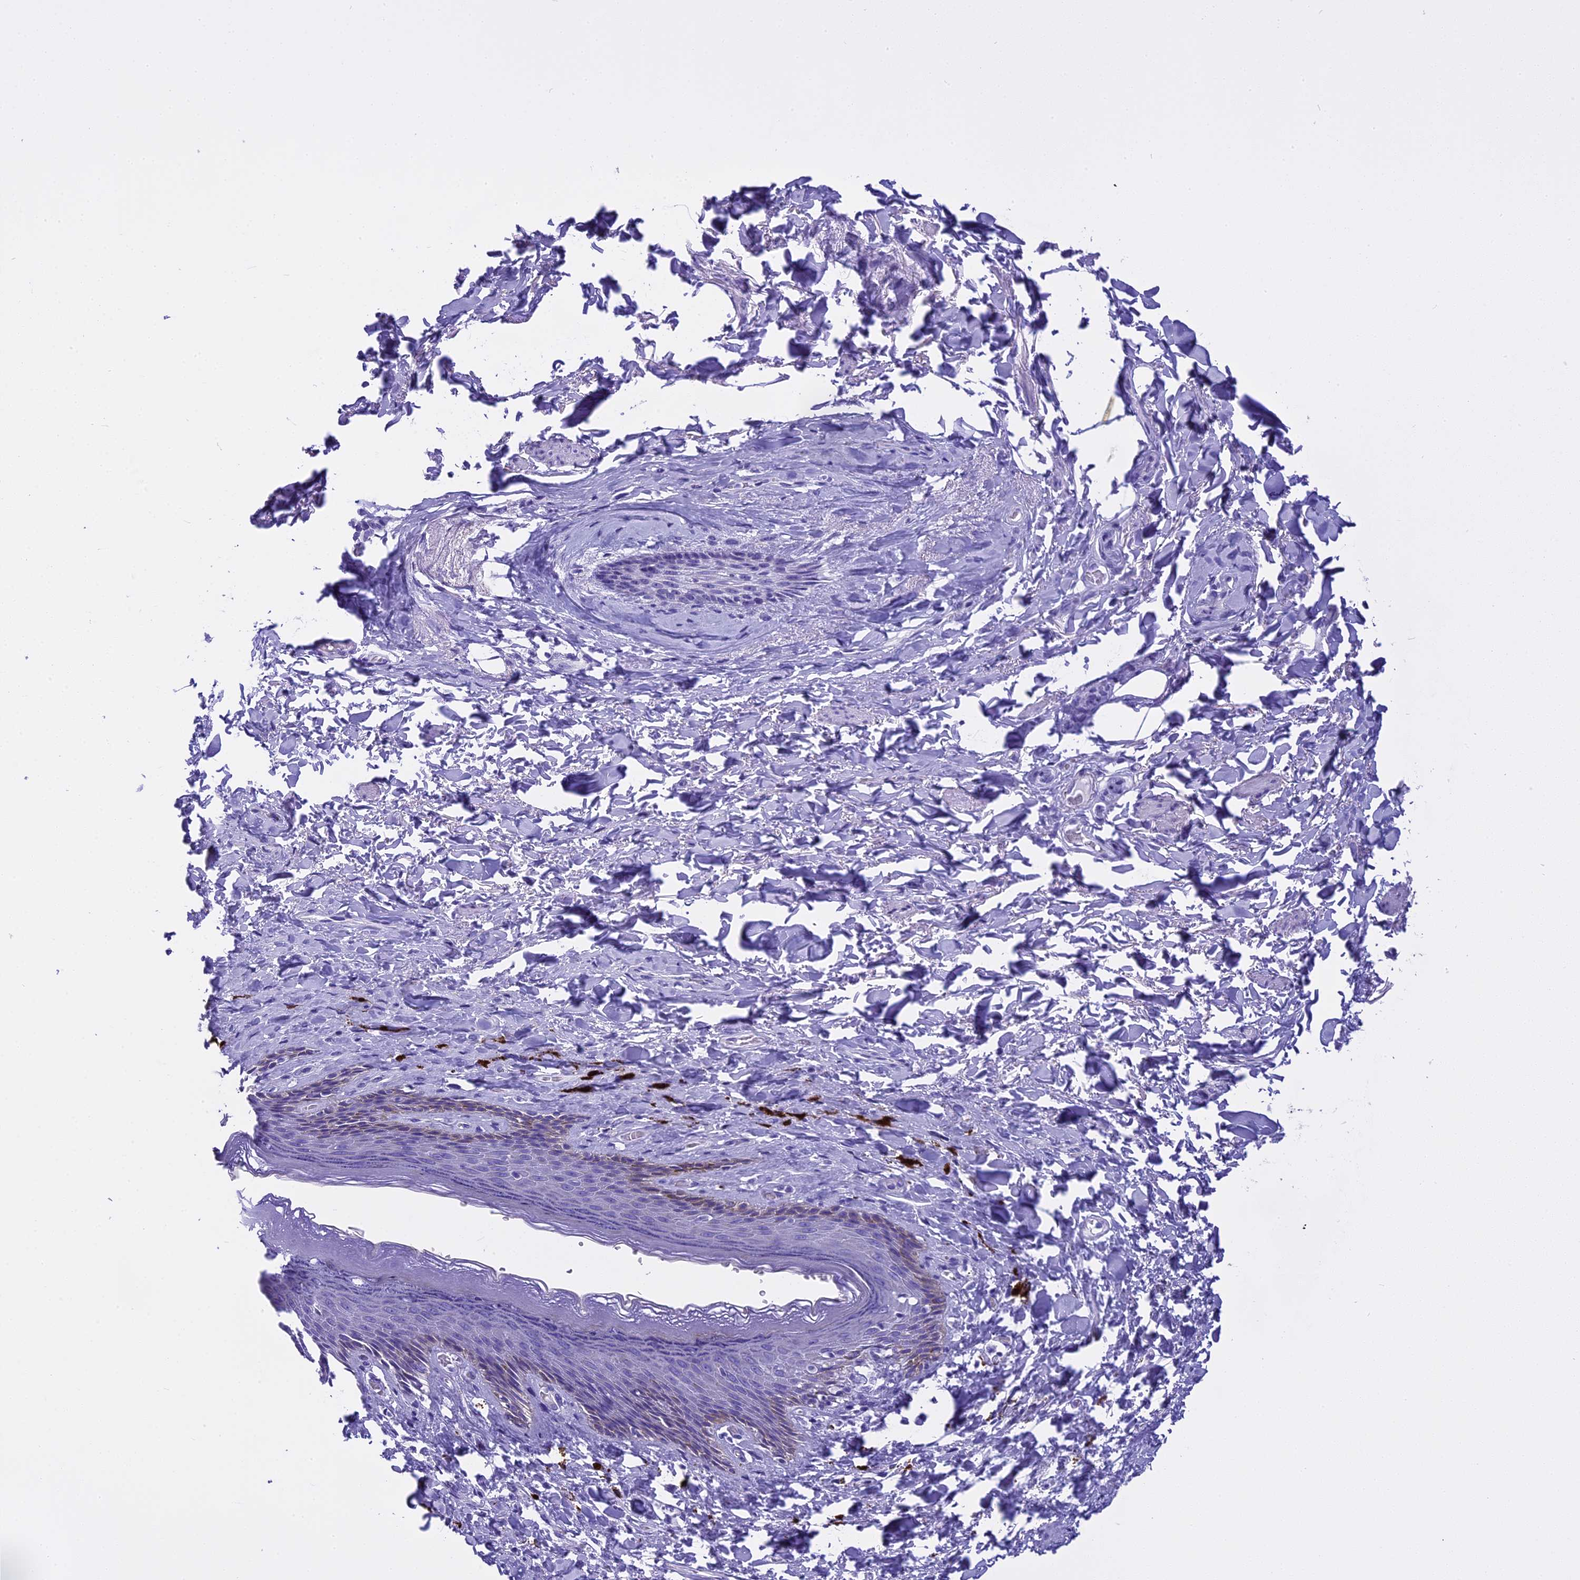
{"staining": {"intensity": "negative", "quantity": "none", "location": "none"}, "tissue": "skin", "cell_type": "Epidermal cells", "image_type": "normal", "snomed": [{"axis": "morphology", "description": "Normal tissue, NOS"}, {"axis": "topography", "description": "Anal"}], "caption": "A high-resolution photomicrograph shows IHC staining of unremarkable skin, which displays no significant staining in epidermal cells. Nuclei are stained in blue.", "gene": "KCTD14", "patient": {"sex": "female", "age": 78}}